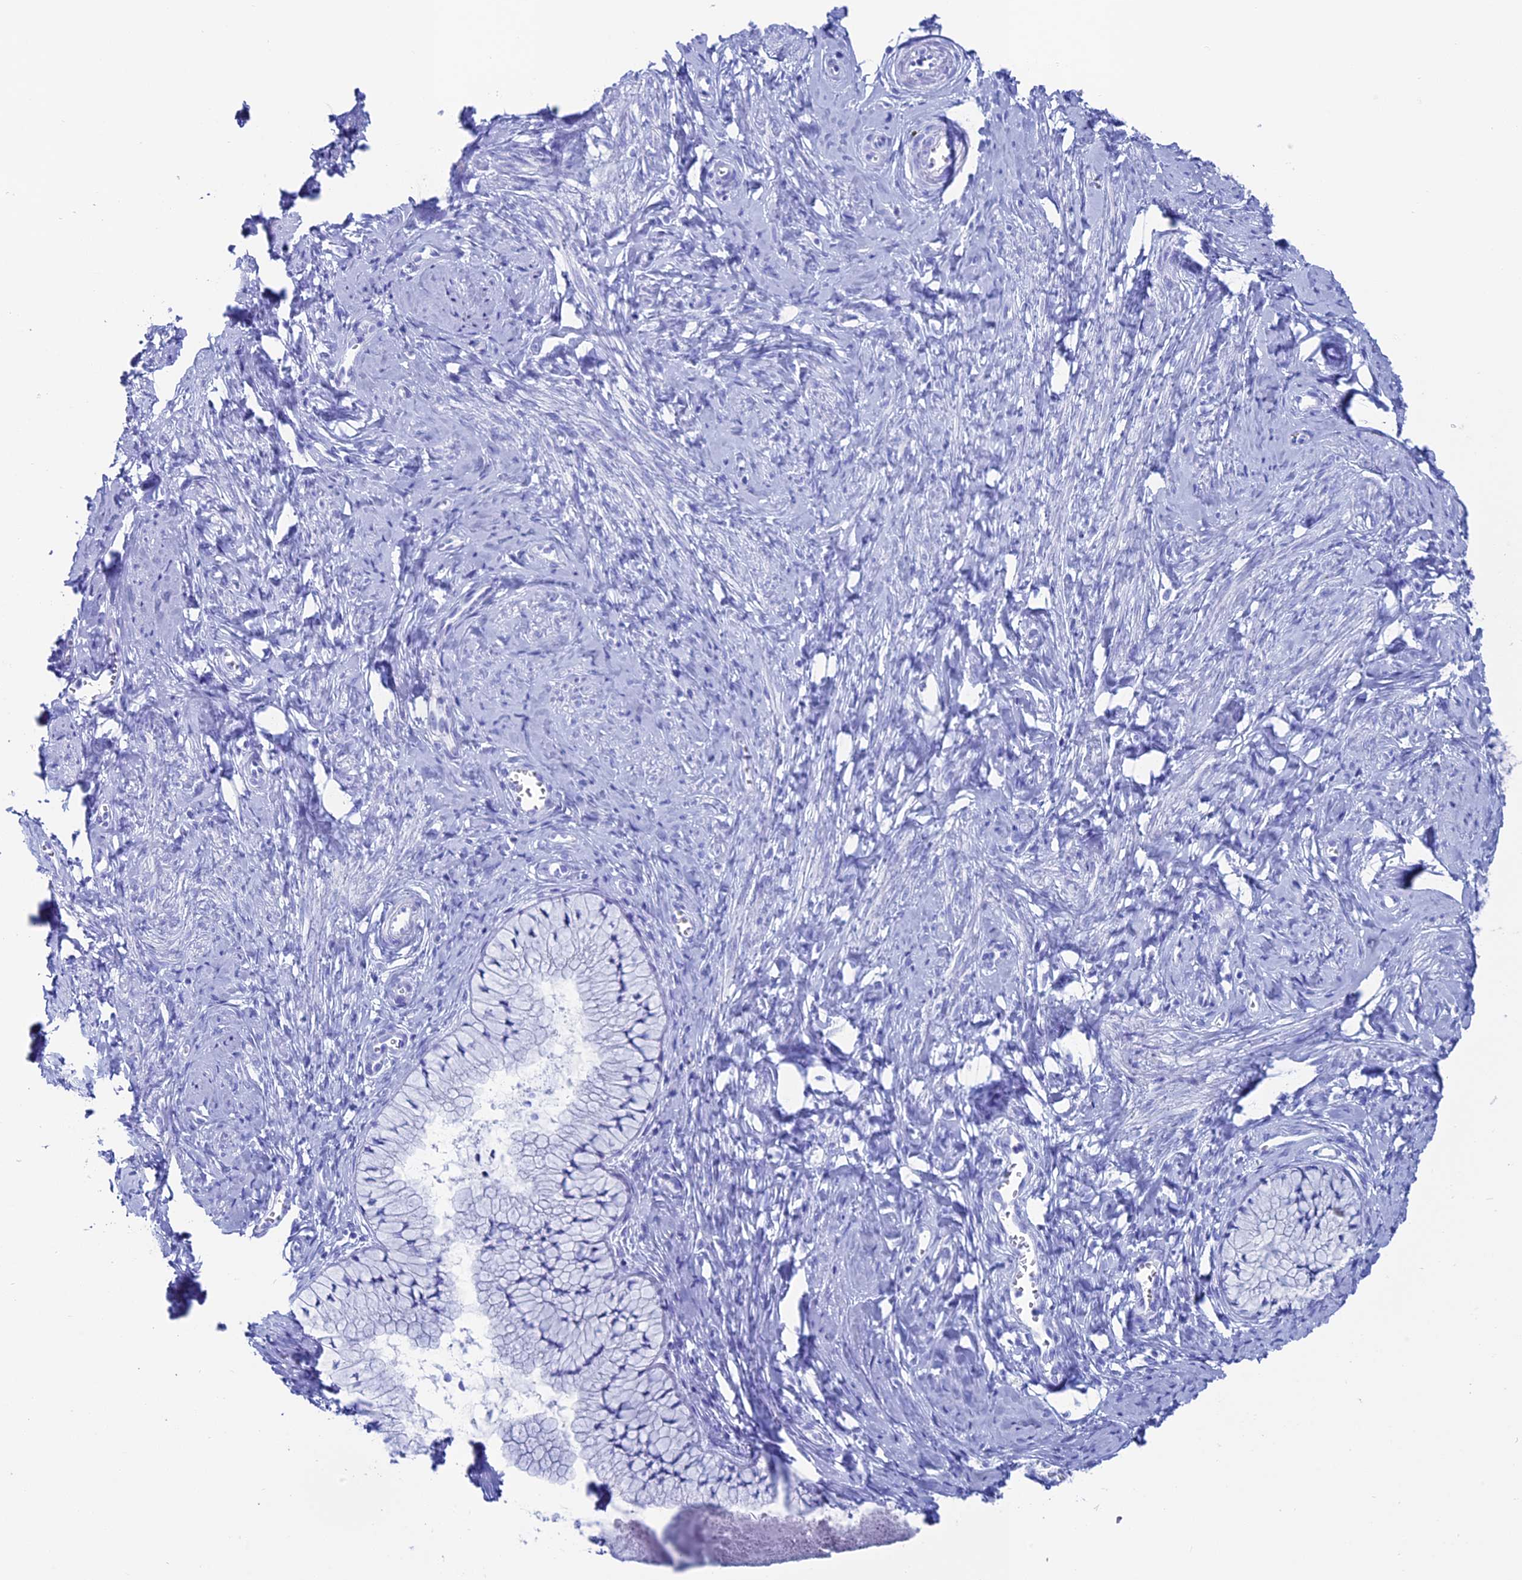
{"staining": {"intensity": "negative", "quantity": "none", "location": "none"}, "tissue": "cervix", "cell_type": "Glandular cells", "image_type": "normal", "snomed": [{"axis": "morphology", "description": "Normal tissue, NOS"}, {"axis": "topography", "description": "Cervix"}], "caption": "Immunohistochemistry (IHC) of unremarkable cervix exhibits no positivity in glandular cells. (Brightfield microscopy of DAB (3,3'-diaminobenzidine) immunohistochemistry (IHC) at high magnification).", "gene": "ANKRD29", "patient": {"sex": "female", "age": 42}}